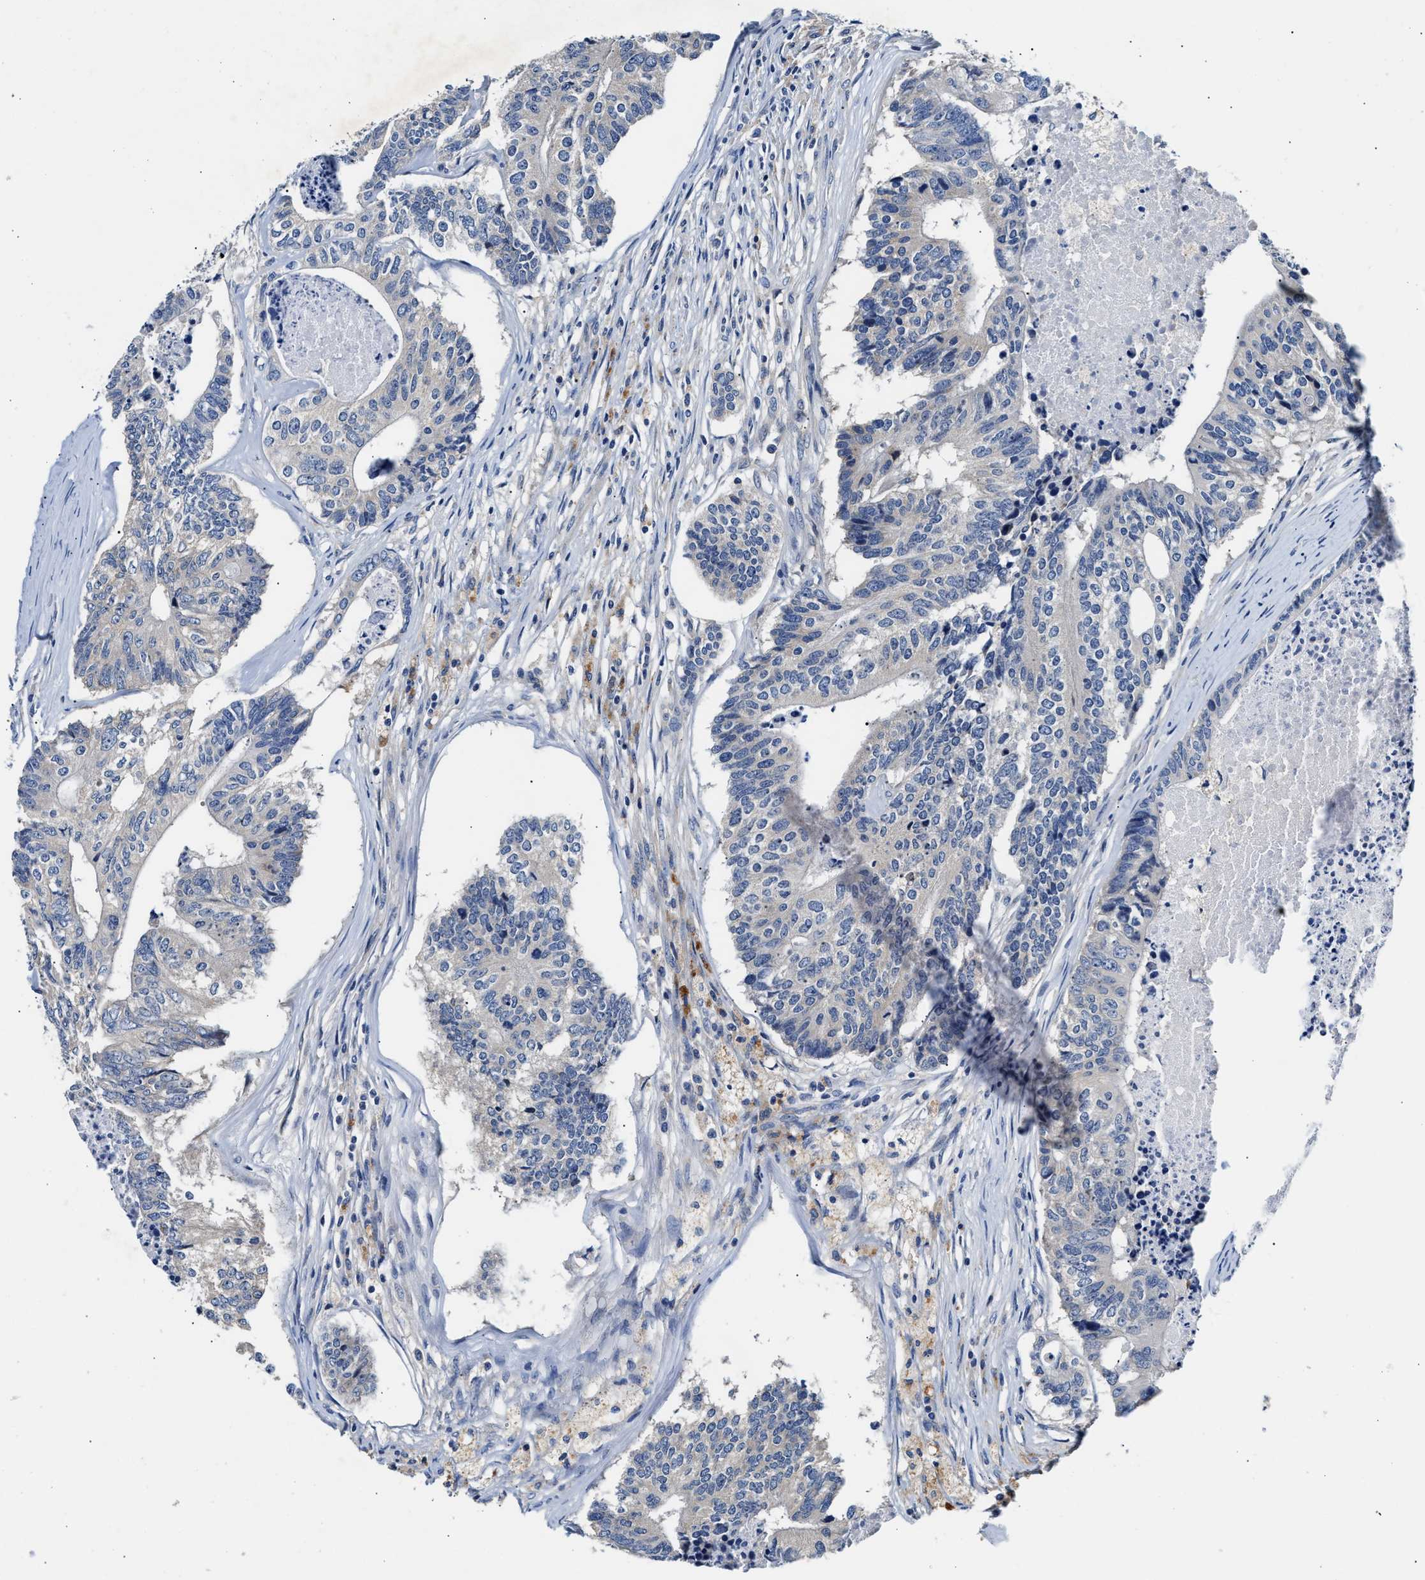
{"staining": {"intensity": "negative", "quantity": "none", "location": "none"}, "tissue": "colorectal cancer", "cell_type": "Tumor cells", "image_type": "cancer", "snomed": [{"axis": "morphology", "description": "Adenocarcinoma, NOS"}, {"axis": "topography", "description": "Colon"}], "caption": "Photomicrograph shows no significant protein expression in tumor cells of colorectal cancer.", "gene": "FAM185A", "patient": {"sex": "female", "age": 67}}